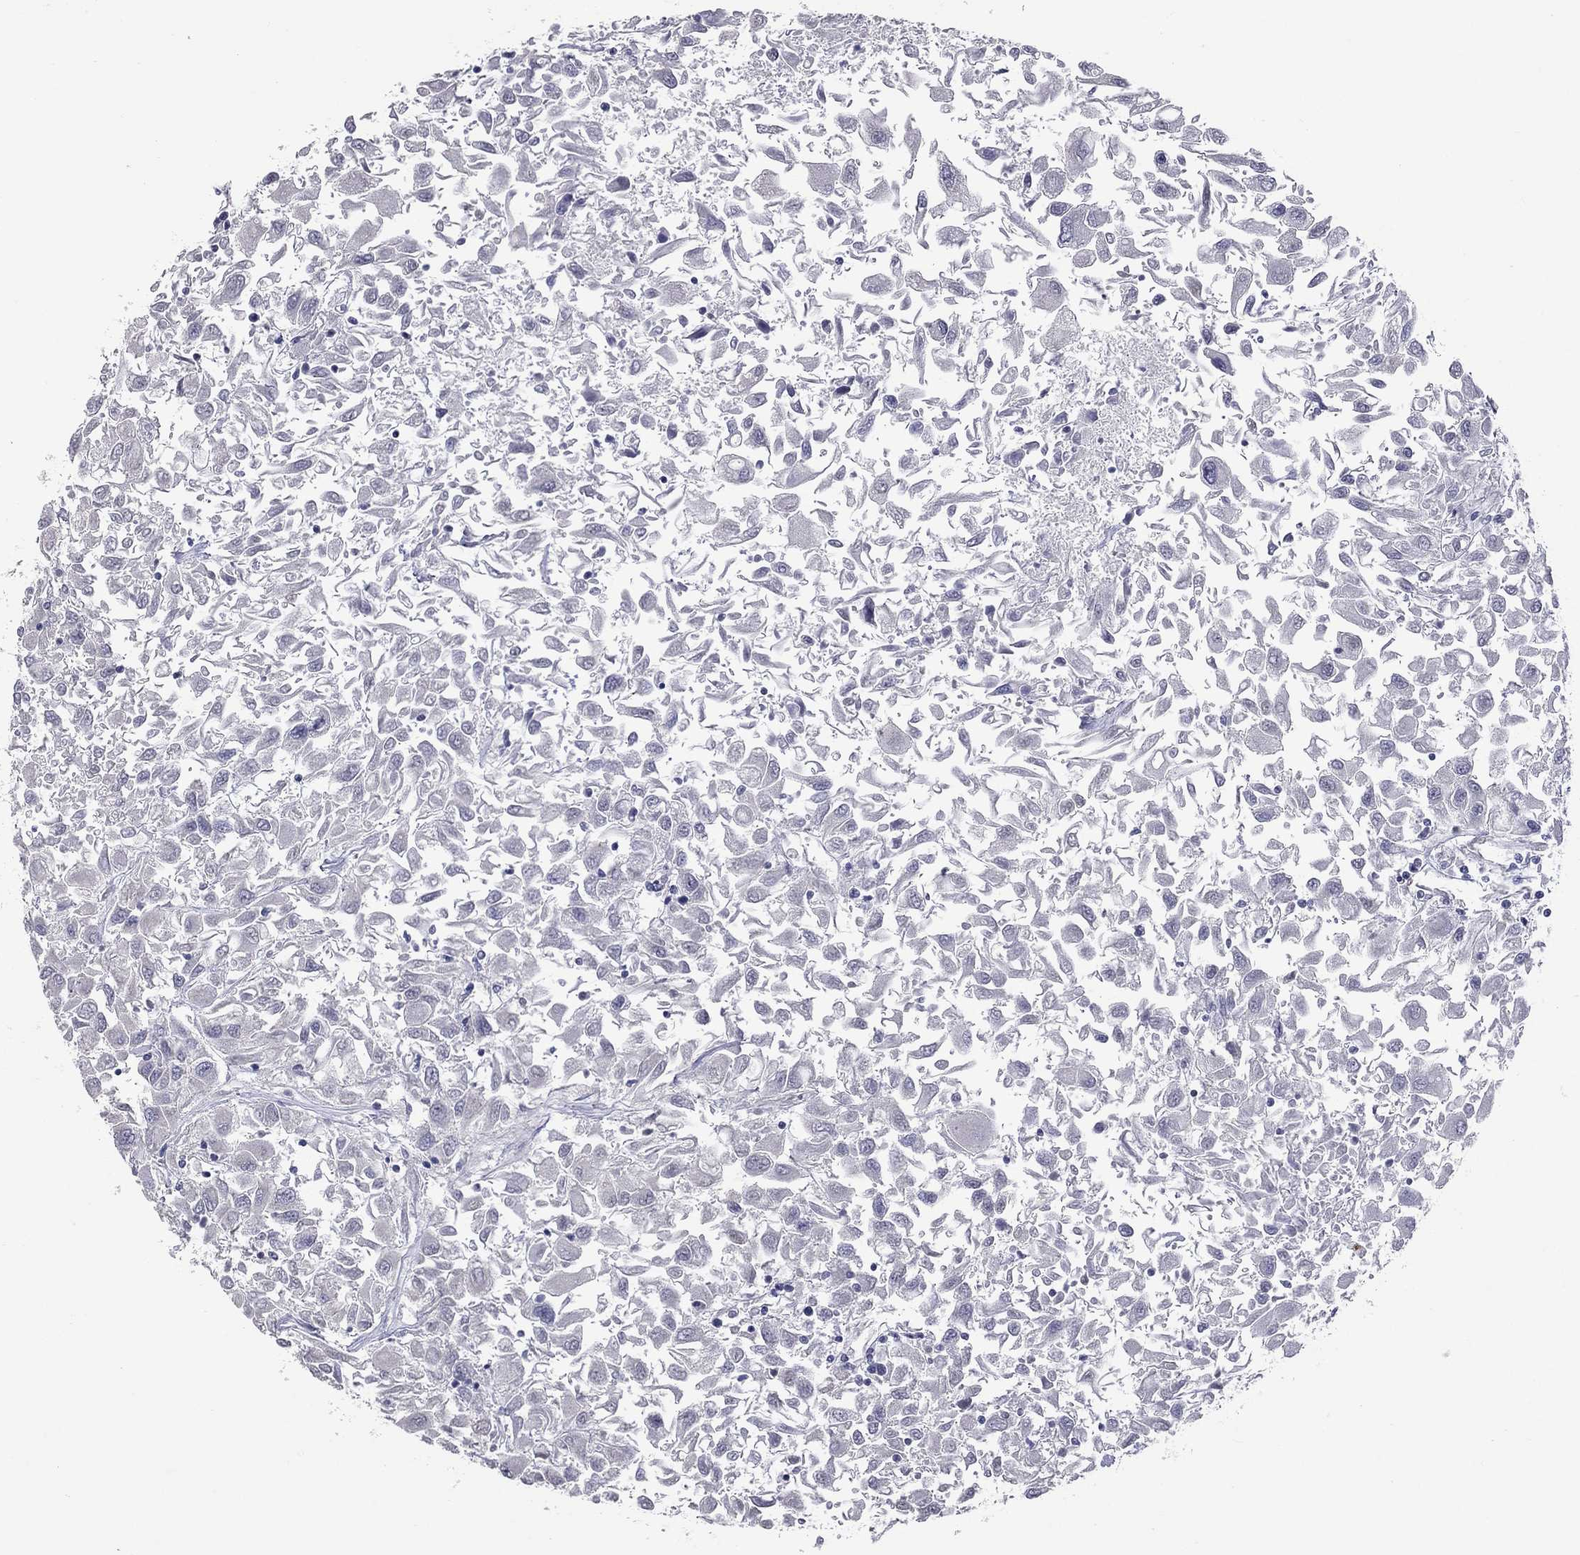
{"staining": {"intensity": "negative", "quantity": "none", "location": "none"}, "tissue": "renal cancer", "cell_type": "Tumor cells", "image_type": "cancer", "snomed": [{"axis": "morphology", "description": "Adenocarcinoma, NOS"}, {"axis": "topography", "description": "Kidney"}], "caption": "The image displays no staining of tumor cells in renal adenocarcinoma. Brightfield microscopy of immunohistochemistry stained with DAB (3,3'-diaminobenzidine) (brown) and hematoxylin (blue), captured at high magnification.", "gene": "SHOC2", "patient": {"sex": "female", "age": 76}}